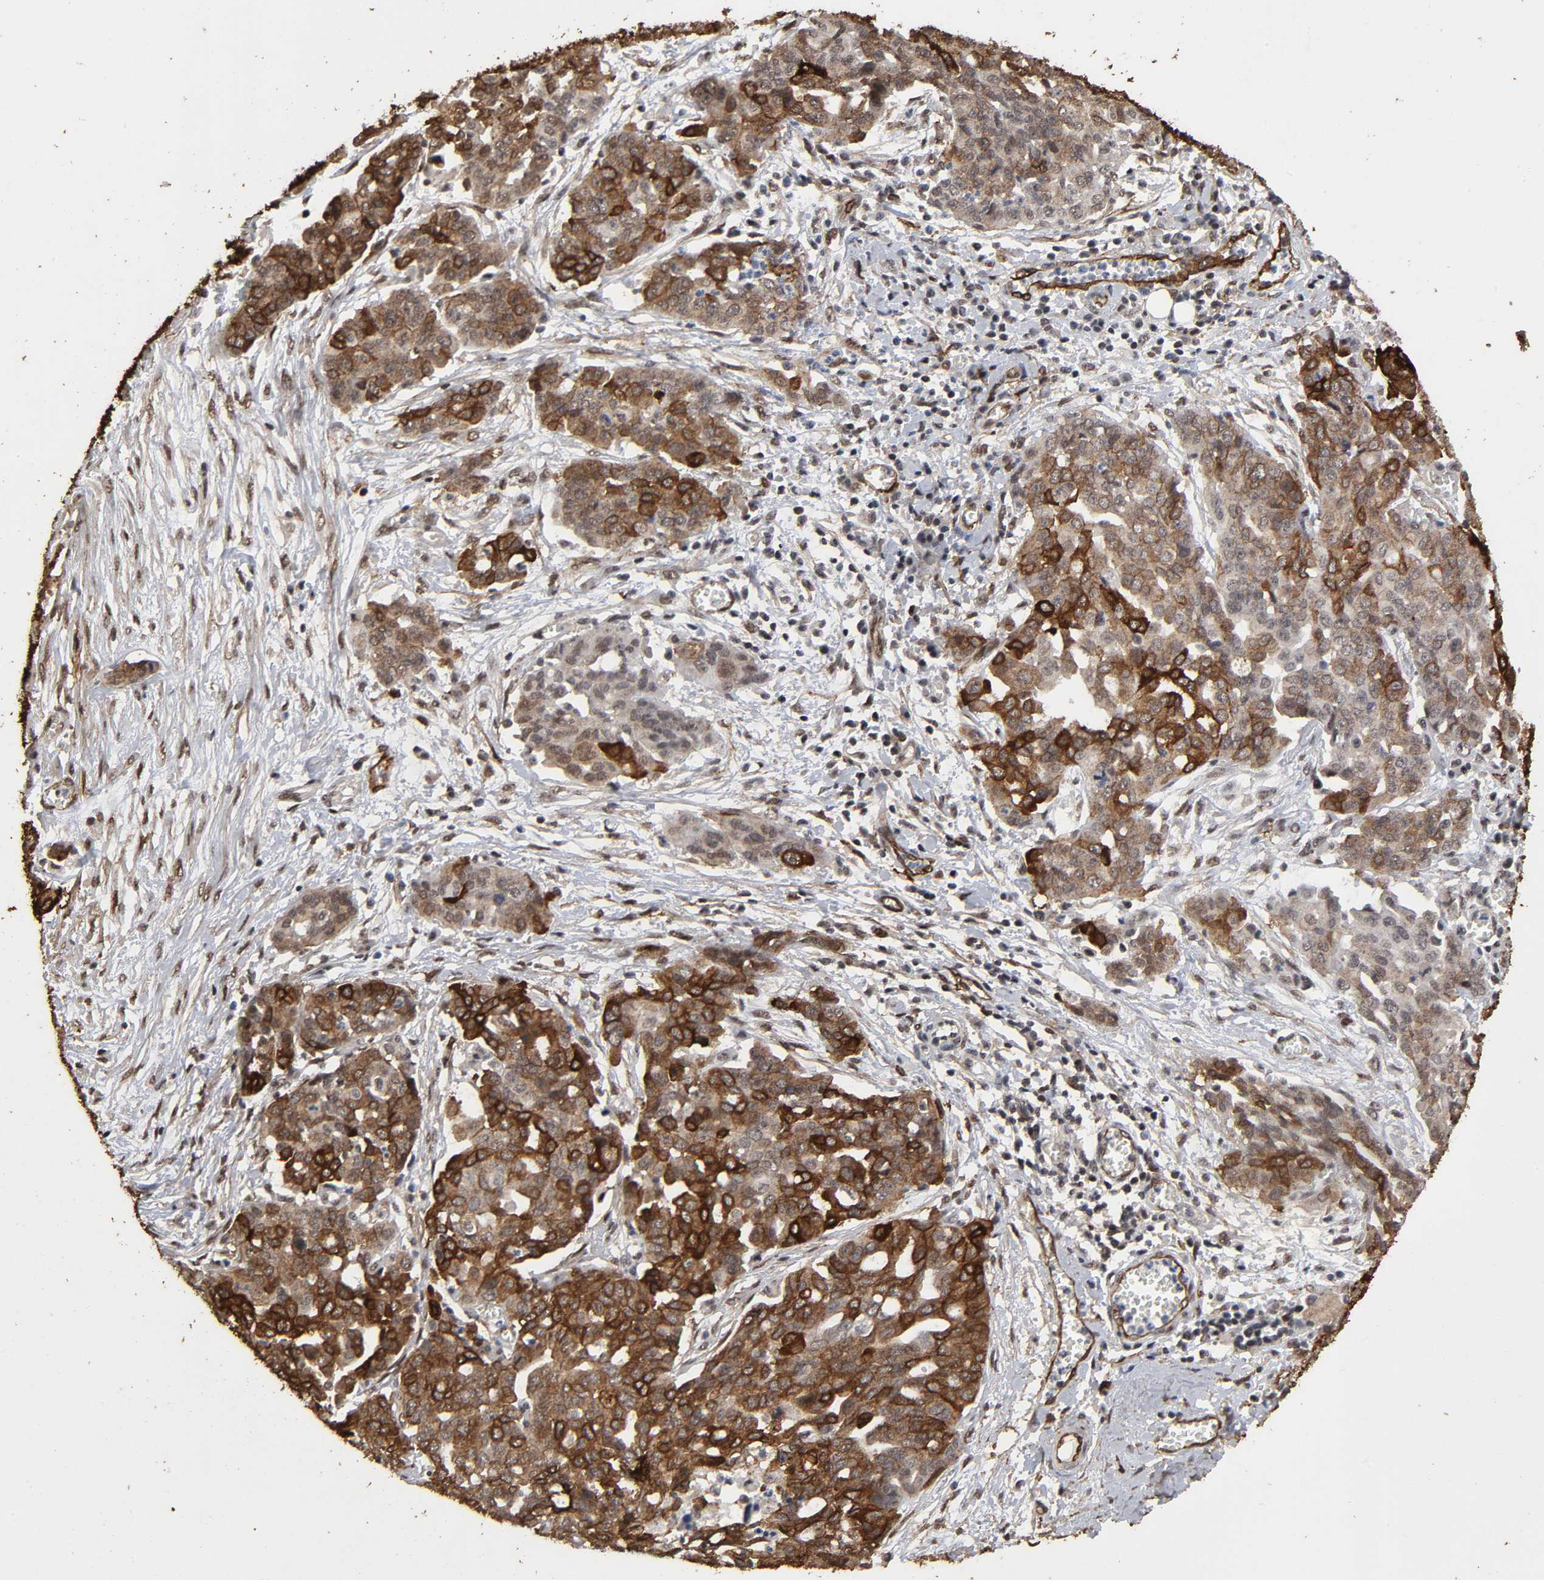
{"staining": {"intensity": "moderate", "quantity": "25%-75%", "location": "cytoplasmic/membranous"}, "tissue": "ovarian cancer", "cell_type": "Tumor cells", "image_type": "cancer", "snomed": [{"axis": "morphology", "description": "Cystadenocarcinoma, serous, NOS"}, {"axis": "topography", "description": "Soft tissue"}, {"axis": "topography", "description": "Ovary"}], "caption": "Immunohistochemical staining of human ovarian serous cystadenocarcinoma exhibits moderate cytoplasmic/membranous protein staining in approximately 25%-75% of tumor cells. (DAB (3,3'-diaminobenzidine) = brown stain, brightfield microscopy at high magnification).", "gene": "AHNAK2", "patient": {"sex": "female", "age": 57}}